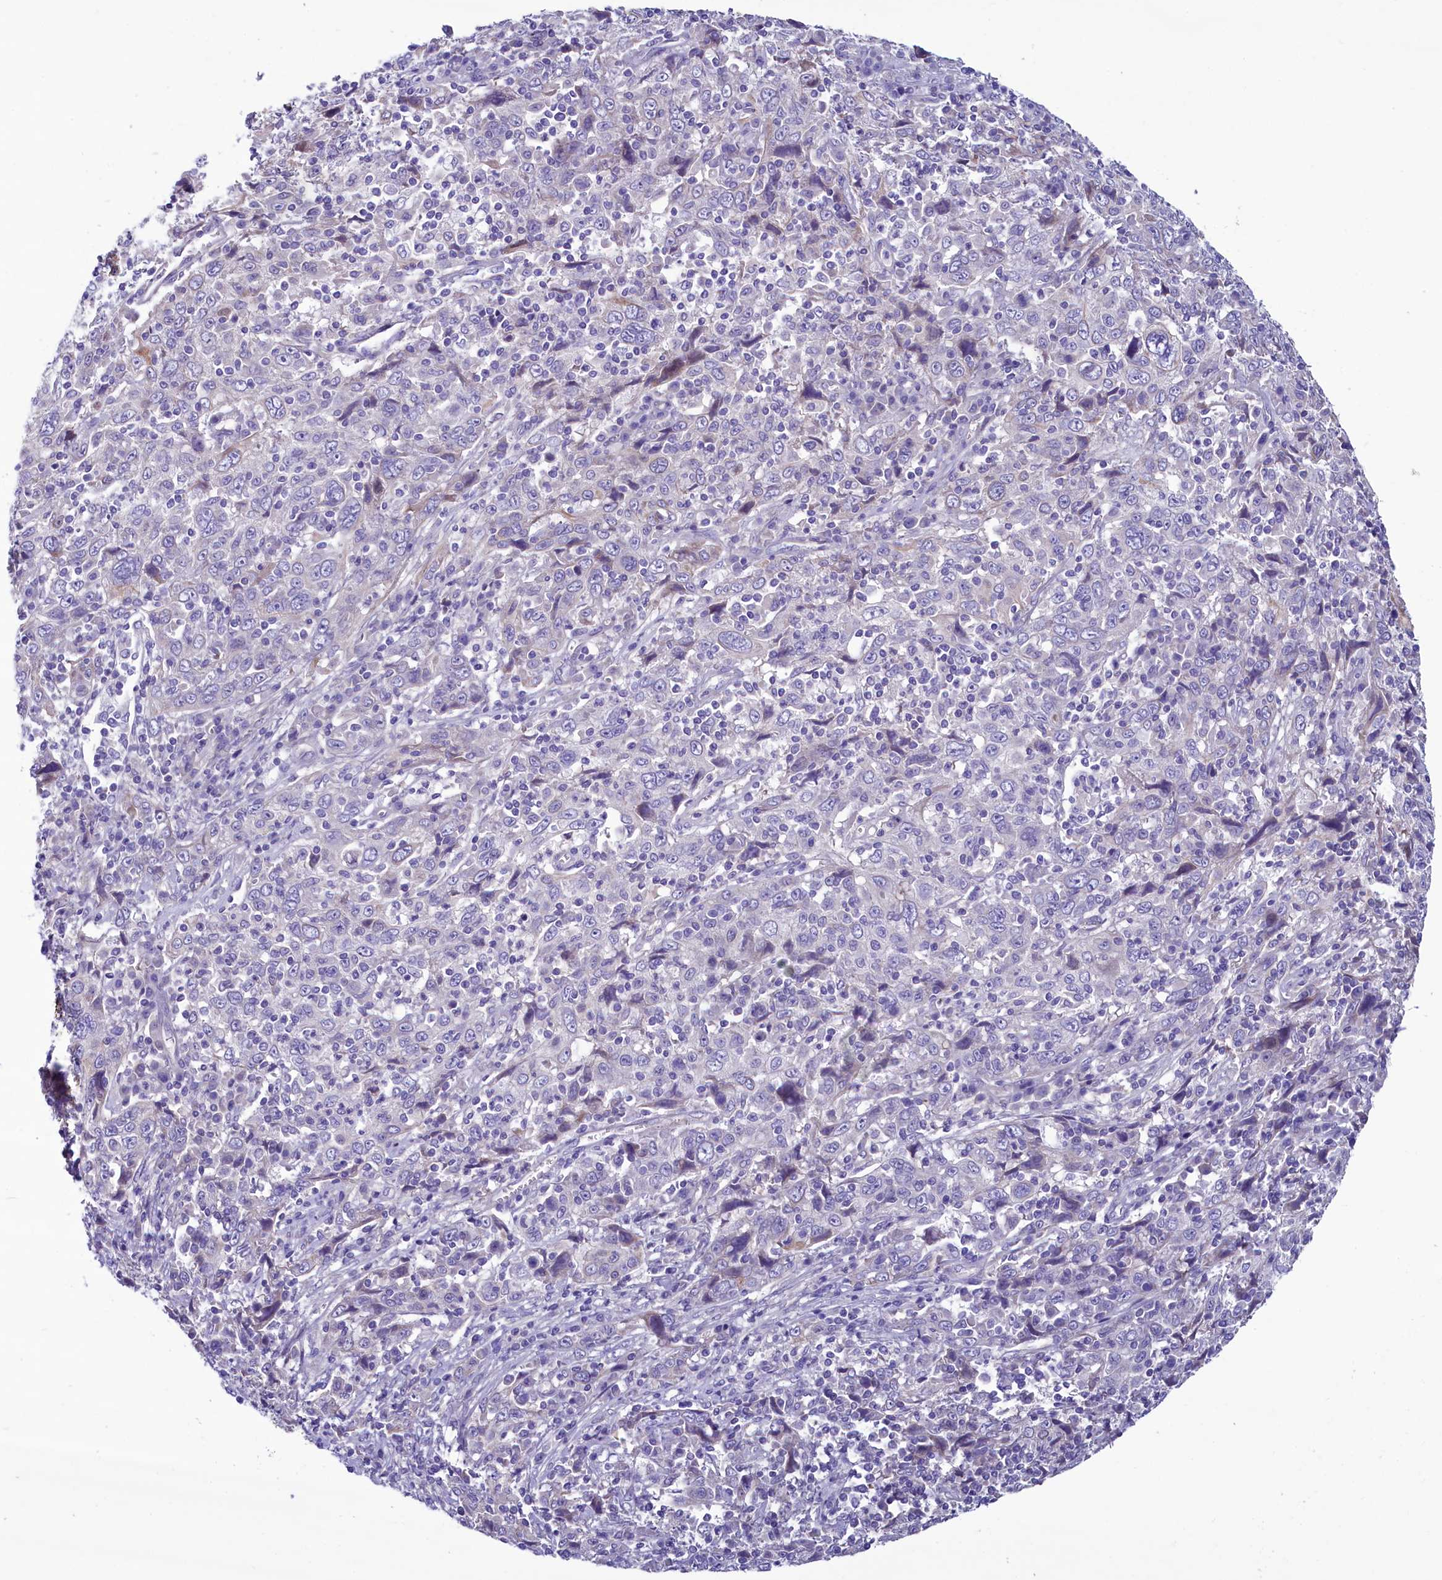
{"staining": {"intensity": "negative", "quantity": "none", "location": "none"}, "tissue": "cervical cancer", "cell_type": "Tumor cells", "image_type": "cancer", "snomed": [{"axis": "morphology", "description": "Squamous cell carcinoma, NOS"}, {"axis": "topography", "description": "Cervix"}], "caption": "Human squamous cell carcinoma (cervical) stained for a protein using immunohistochemistry displays no staining in tumor cells.", "gene": "KRBOX5", "patient": {"sex": "female", "age": 46}}